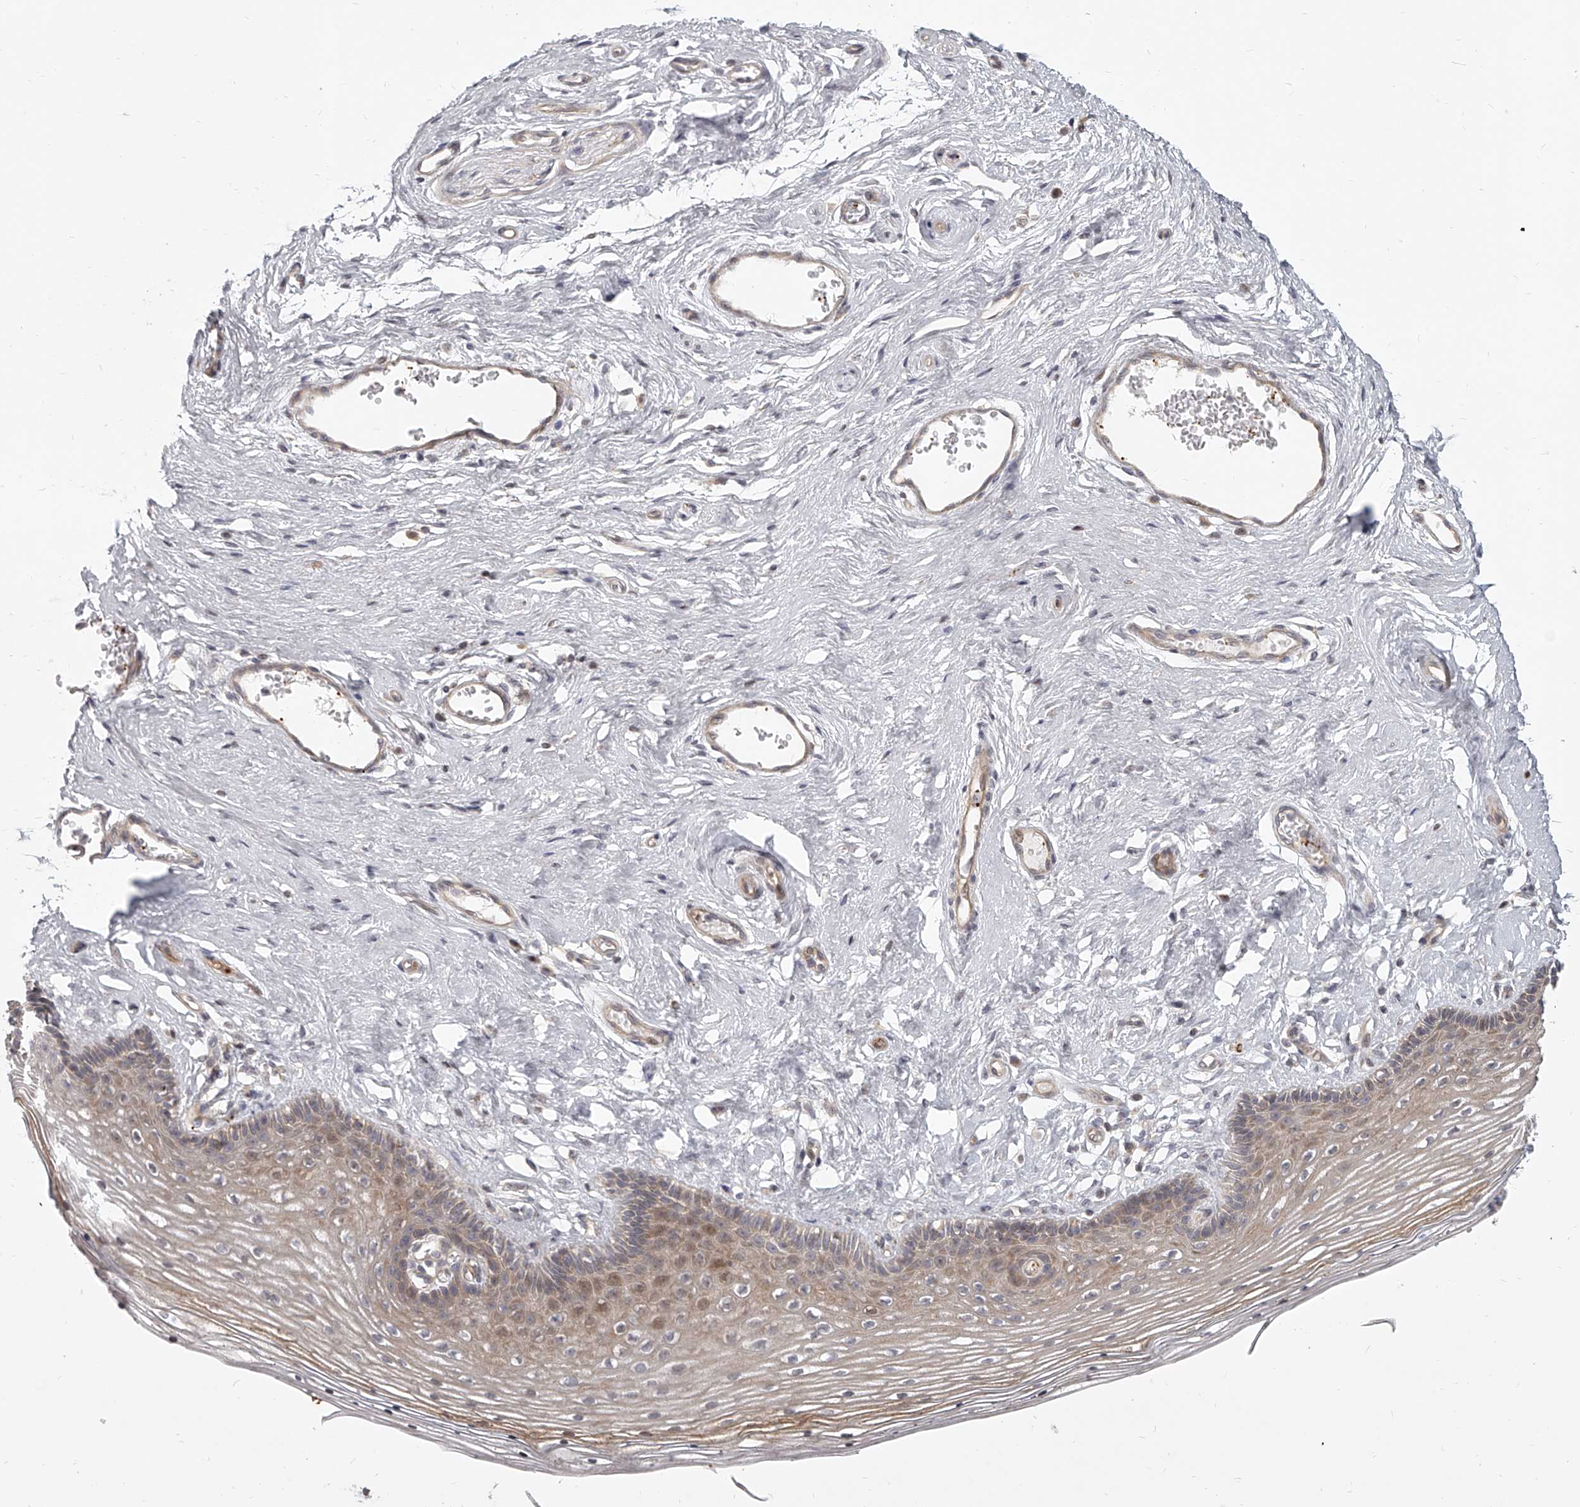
{"staining": {"intensity": "moderate", "quantity": ">75%", "location": "cytoplasmic/membranous"}, "tissue": "vagina", "cell_type": "Squamous epithelial cells", "image_type": "normal", "snomed": [{"axis": "morphology", "description": "Normal tissue, NOS"}, {"axis": "topography", "description": "Vagina"}], "caption": "A micrograph of vagina stained for a protein displays moderate cytoplasmic/membranous brown staining in squamous epithelial cells. (DAB = brown stain, brightfield microscopy at high magnification).", "gene": "SLC37A1", "patient": {"sex": "female", "age": 46}}